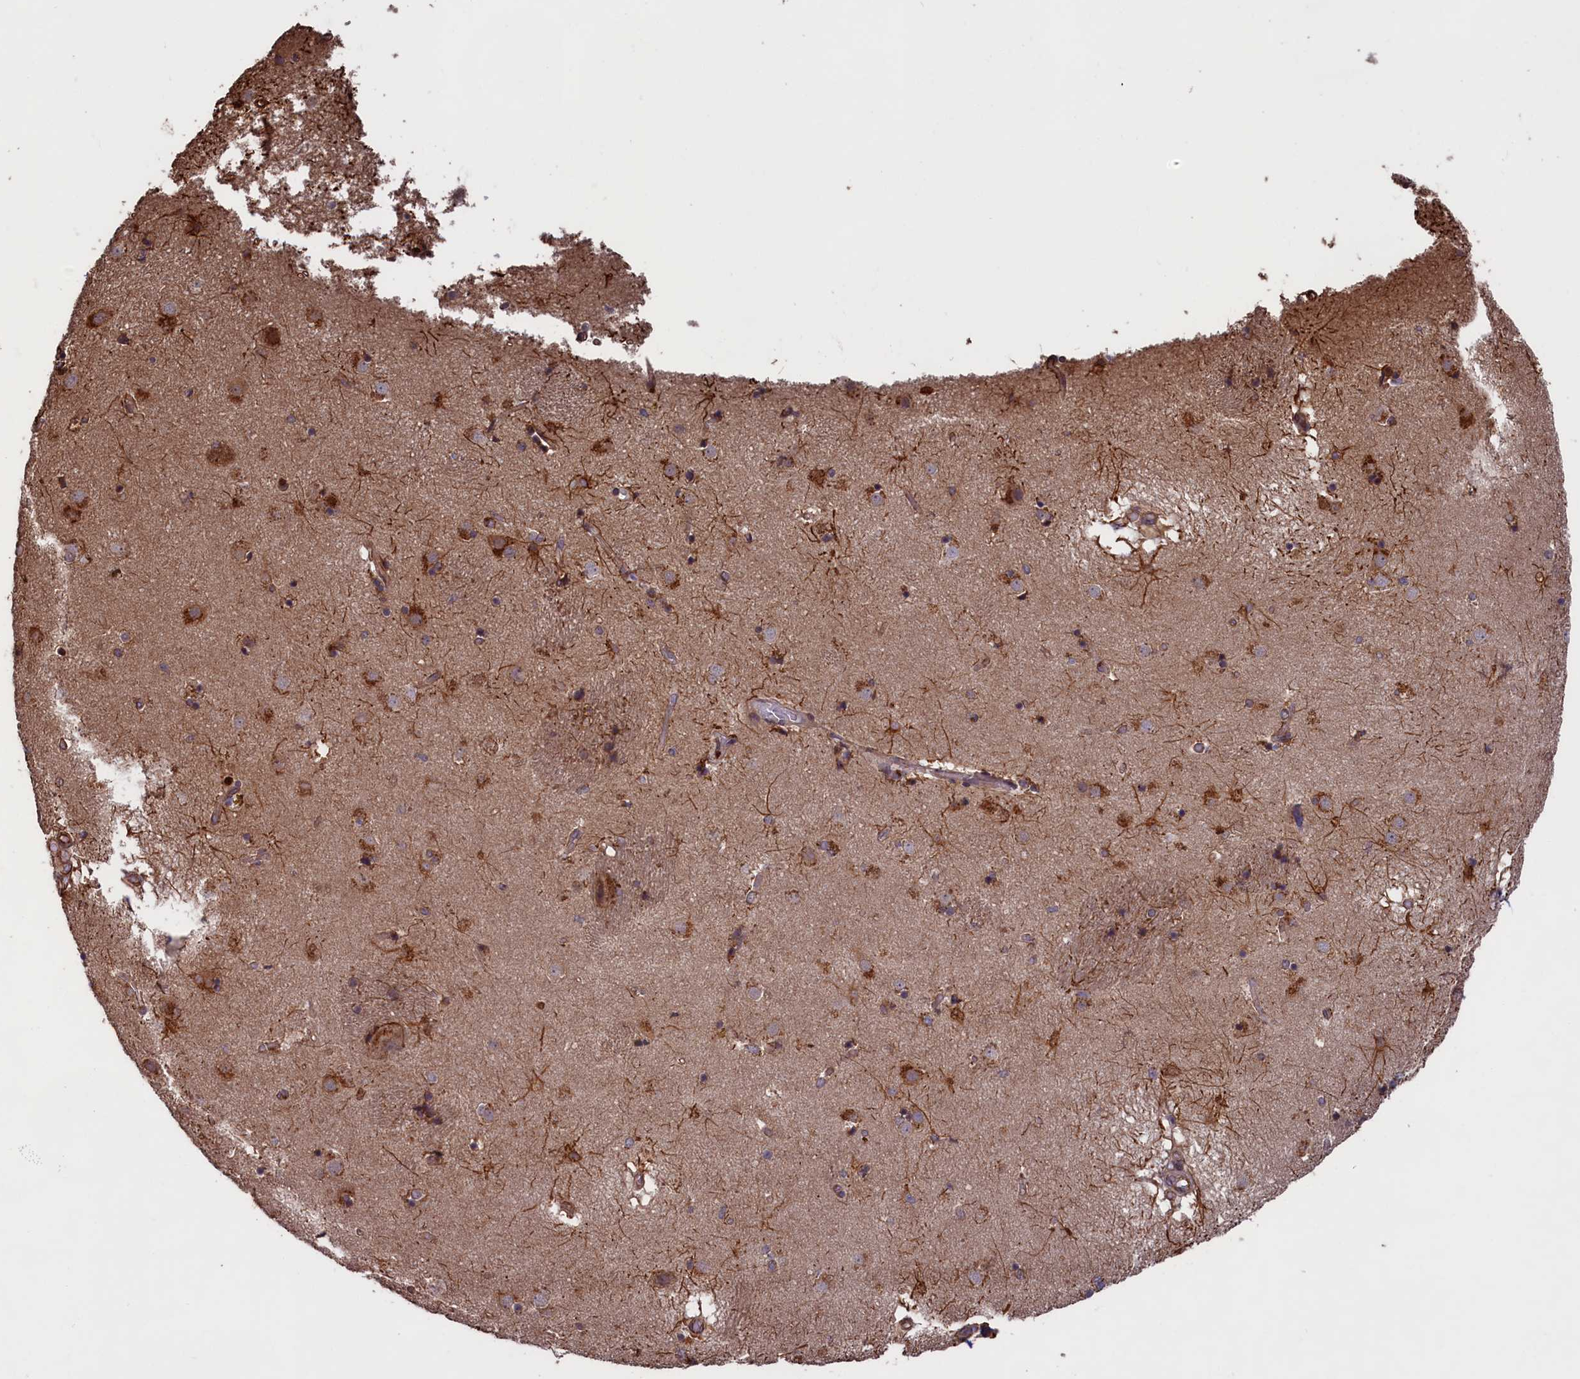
{"staining": {"intensity": "strong", "quantity": "<25%", "location": "cytoplasmic/membranous"}, "tissue": "caudate", "cell_type": "Glial cells", "image_type": "normal", "snomed": [{"axis": "morphology", "description": "Normal tissue, NOS"}, {"axis": "topography", "description": "Lateral ventricle wall"}], "caption": "A brown stain labels strong cytoplasmic/membranous expression of a protein in glial cells of normal human caudate. (DAB (3,3'-diaminobenzidine) IHC, brown staining for protein, blue staining for nuclei).", "gene": "CCDC124", "patient": {"sex": "male", "age": 70}}